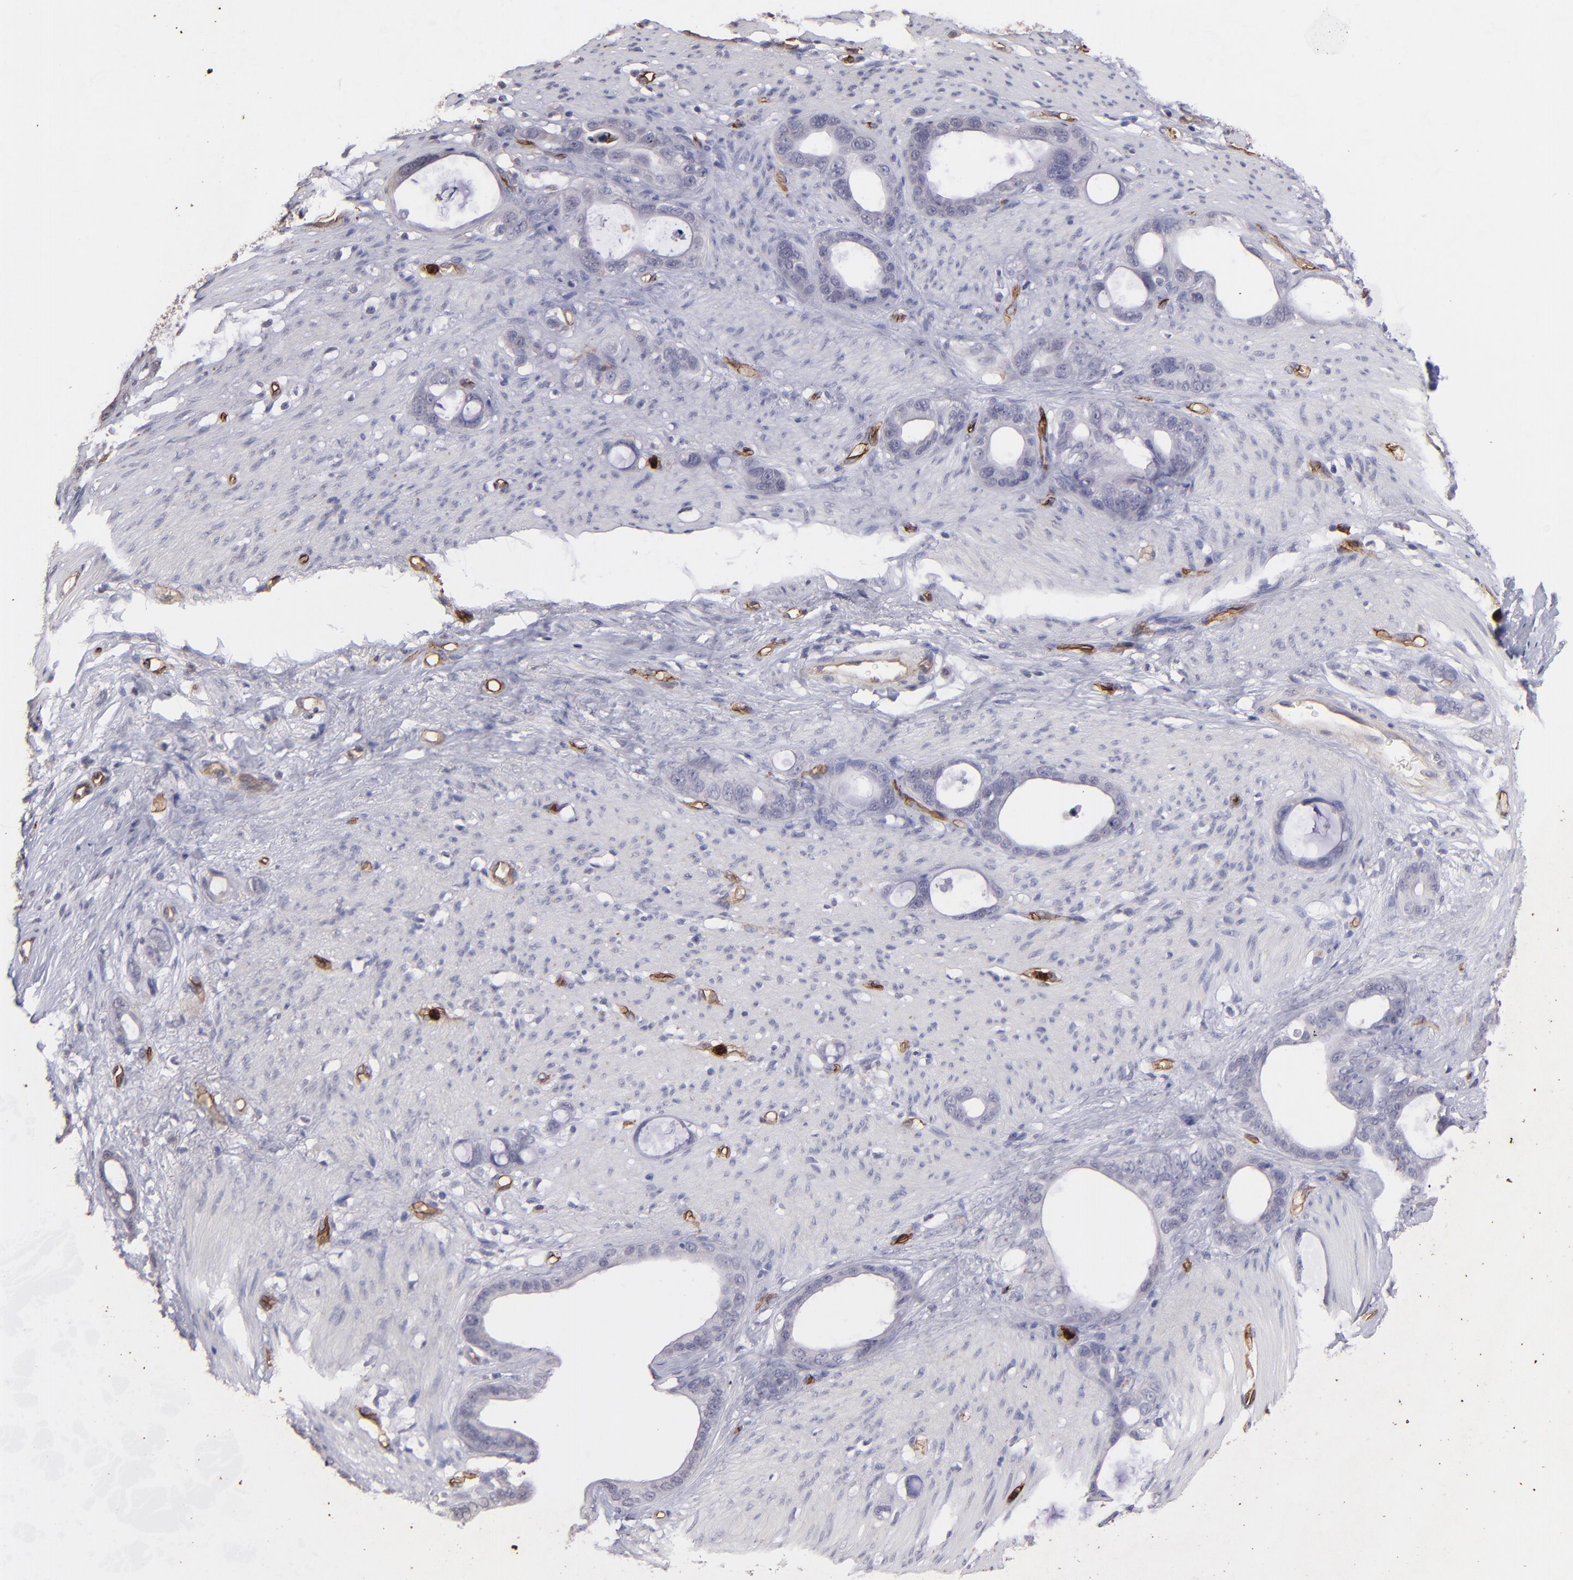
{"staining": {"intensity": "negative", "quantity": "none", "location": "none"}, "tissue": "stomach cancer", "cell_type": "Tumor cells", "image_type": "cancer", "snomed": [{"axis": "morphology", "description": "Adenocarcinoma, NOS"}, {"axis": "topography", "description": "Stomach"}], "caption": "Stomach adenocarcinoma was stained to show a protein in brown. There is no significant positivity in tumor cells. (DAB (3,3'-diaminobenzidine) IHC visualized using brightfield microscopy, high magnification).", "gene": "DYSF", "patient": {"sex": "female", "age": 75}}